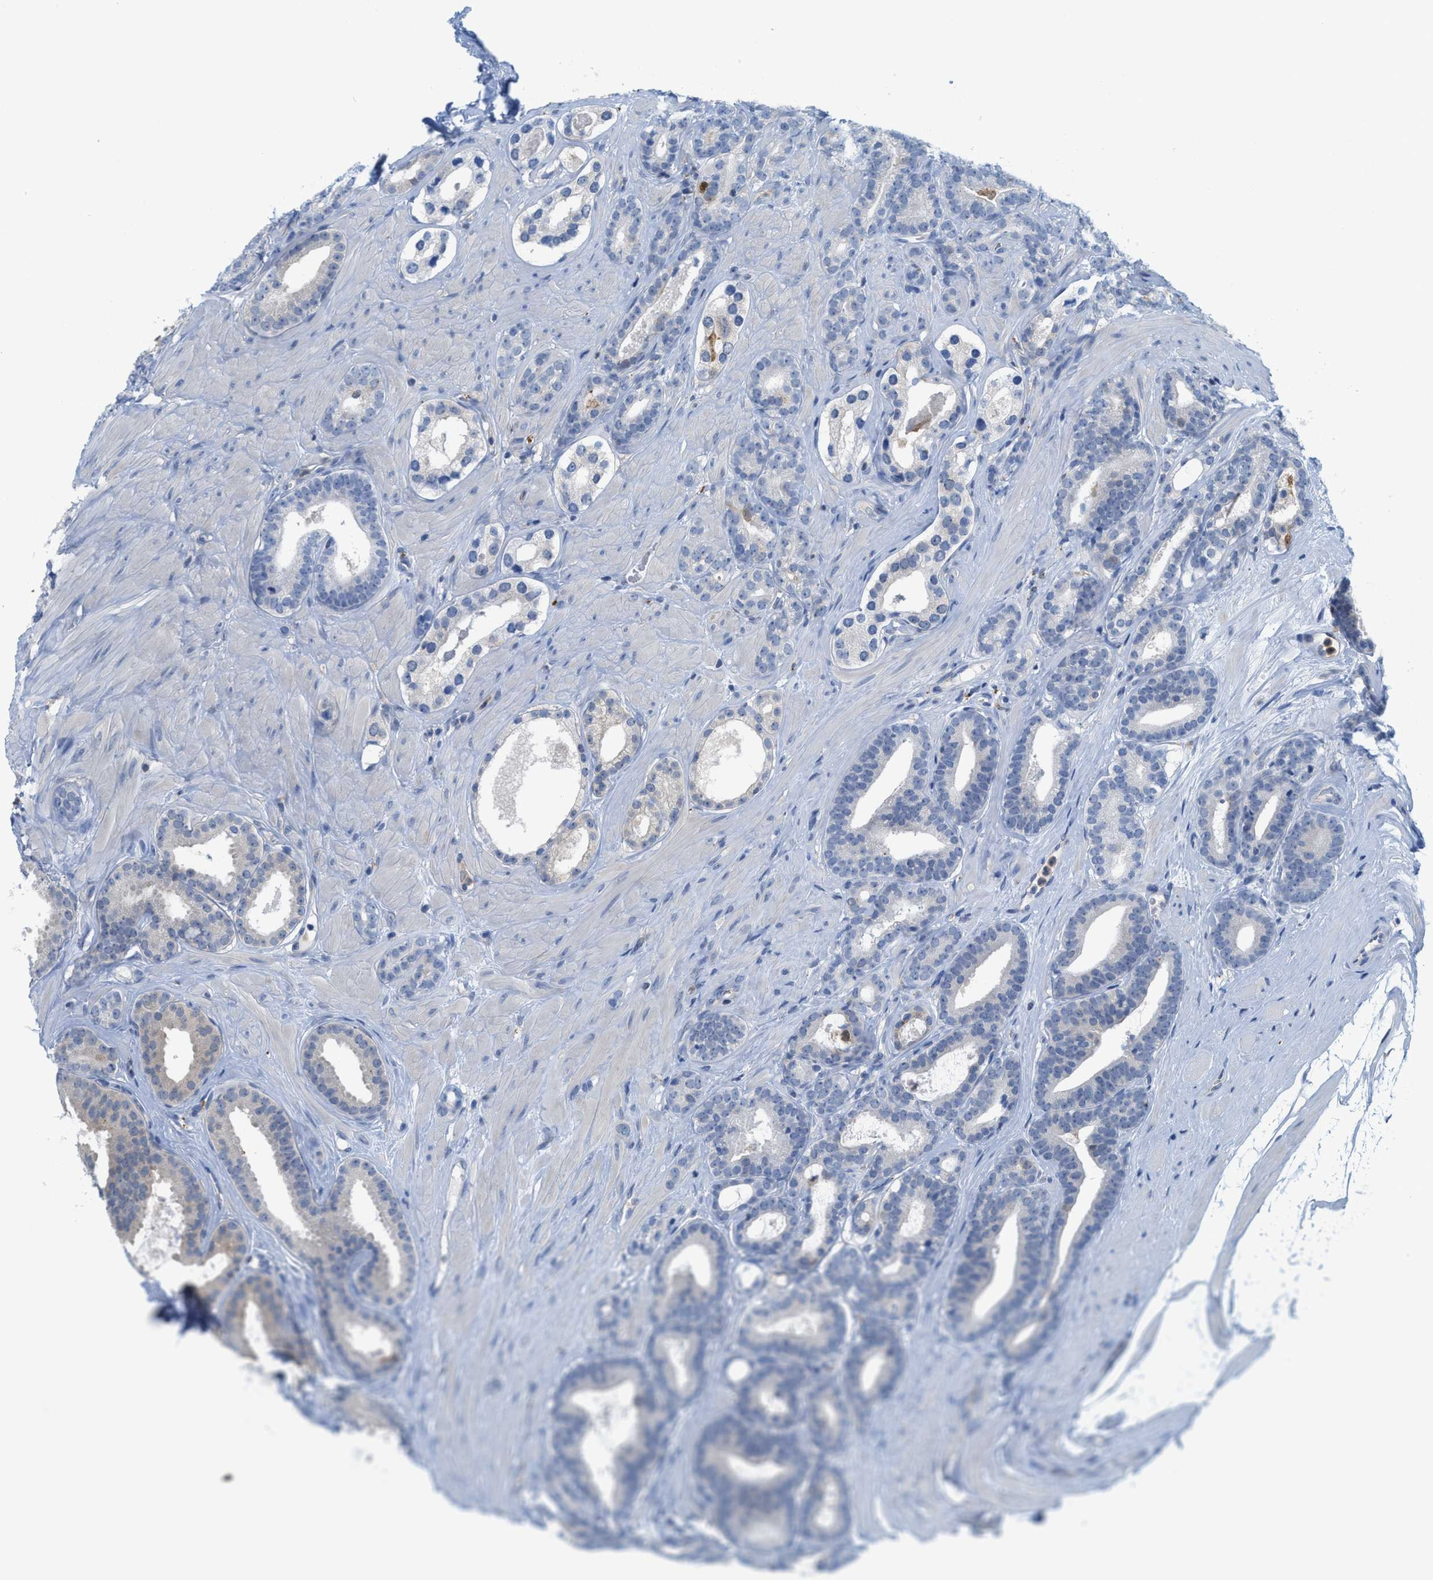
{"staining": {"intensity": "negative", "quantity": "none", "location": "none"}, "tissue": "prostate cancer", "cell_type": "Tumor cells", "image_type": "cancer", "snomed": [{"axis": "morphology", "description": "Adenocarcinoma, High grade"}, {"axis": "topography", "description": "Prostate"}], "caption": "The photomicrograph shows no staining of tumor cells in prostate high-grade adenocarcinoma. Nuclei are stained in blue.", "gene": "CSTB", "patient": {"sex": "male", "age": 60}}